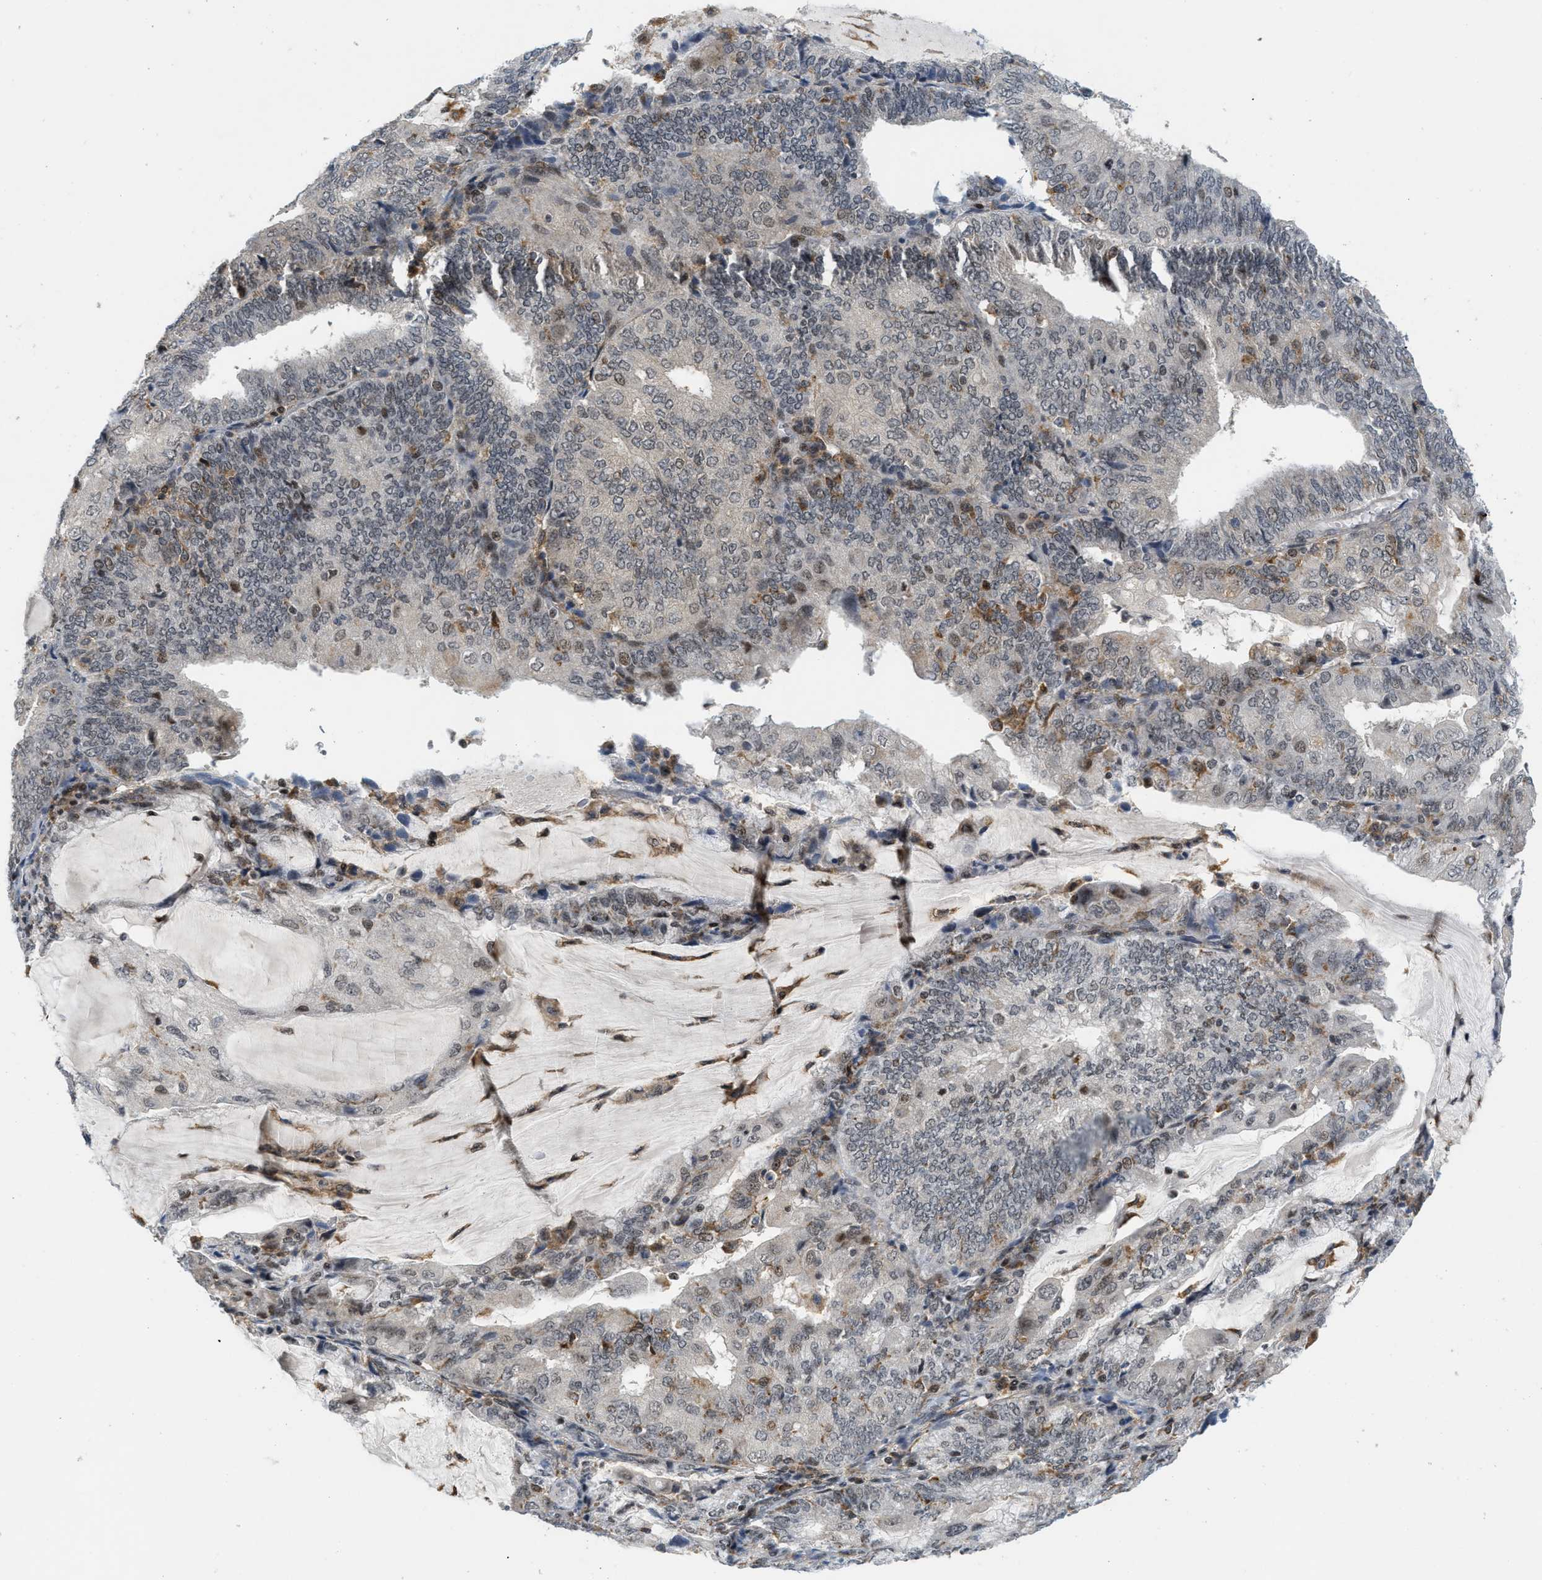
{"staining": {"intensity": "weak", "quantity": "25%-75%", "location": "nuclear"}, "tissue": "endometrial cancer", "cell_type": "Tumor cells", "image_type": "cancer", "snomed": [{"axis": "morphology", "description": "Adenocarcinoma, NOS"}, {"axis": "topography", "description": "Endometrium"}], "caption": "A brown stain highlights weak nuclear positivity of a protein in human adenocarcinoma (endometrial) tumor cells.", "gene": "ING1", "patient": {"sex": "female", "age": 81}}